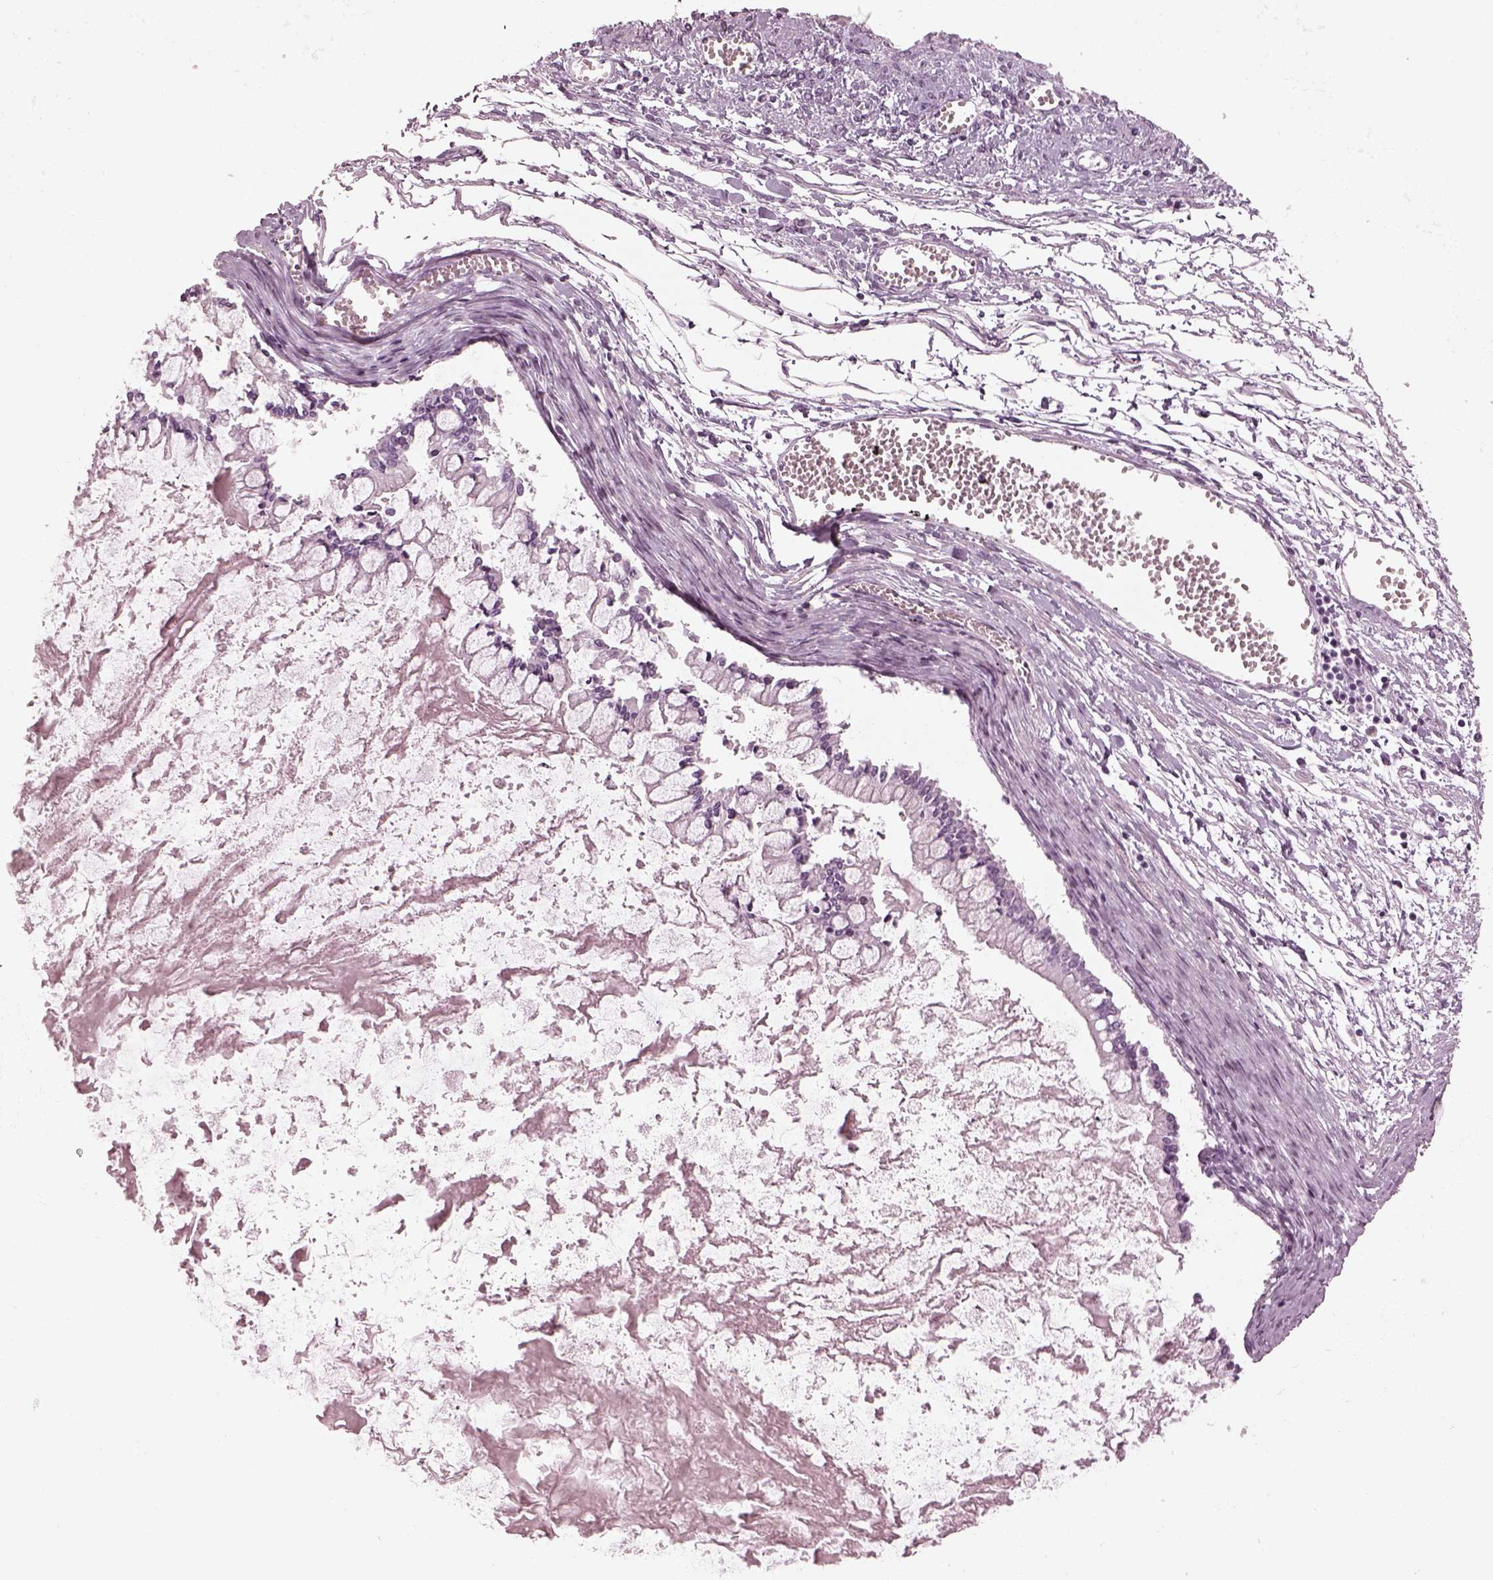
{"staining": {"intensity": "negative", "quantity": "none", "location": "none"}, "tissue": "ovarian cancer", "cell_type": "Tumor cells", "image_type": "cancer", "snomed": [{"axis": "morphology", "description": "Cystadenocarcinoma, mucinous, NOS"}, {"axis": "topography", "description": "Ovary"}], "caption": "Tumor cells are negative for protein expression in human mucinous cystadenocarcinoma (ovarian).", "gene": "OPN4", "patient": {"sex": "female", "age": 67}}